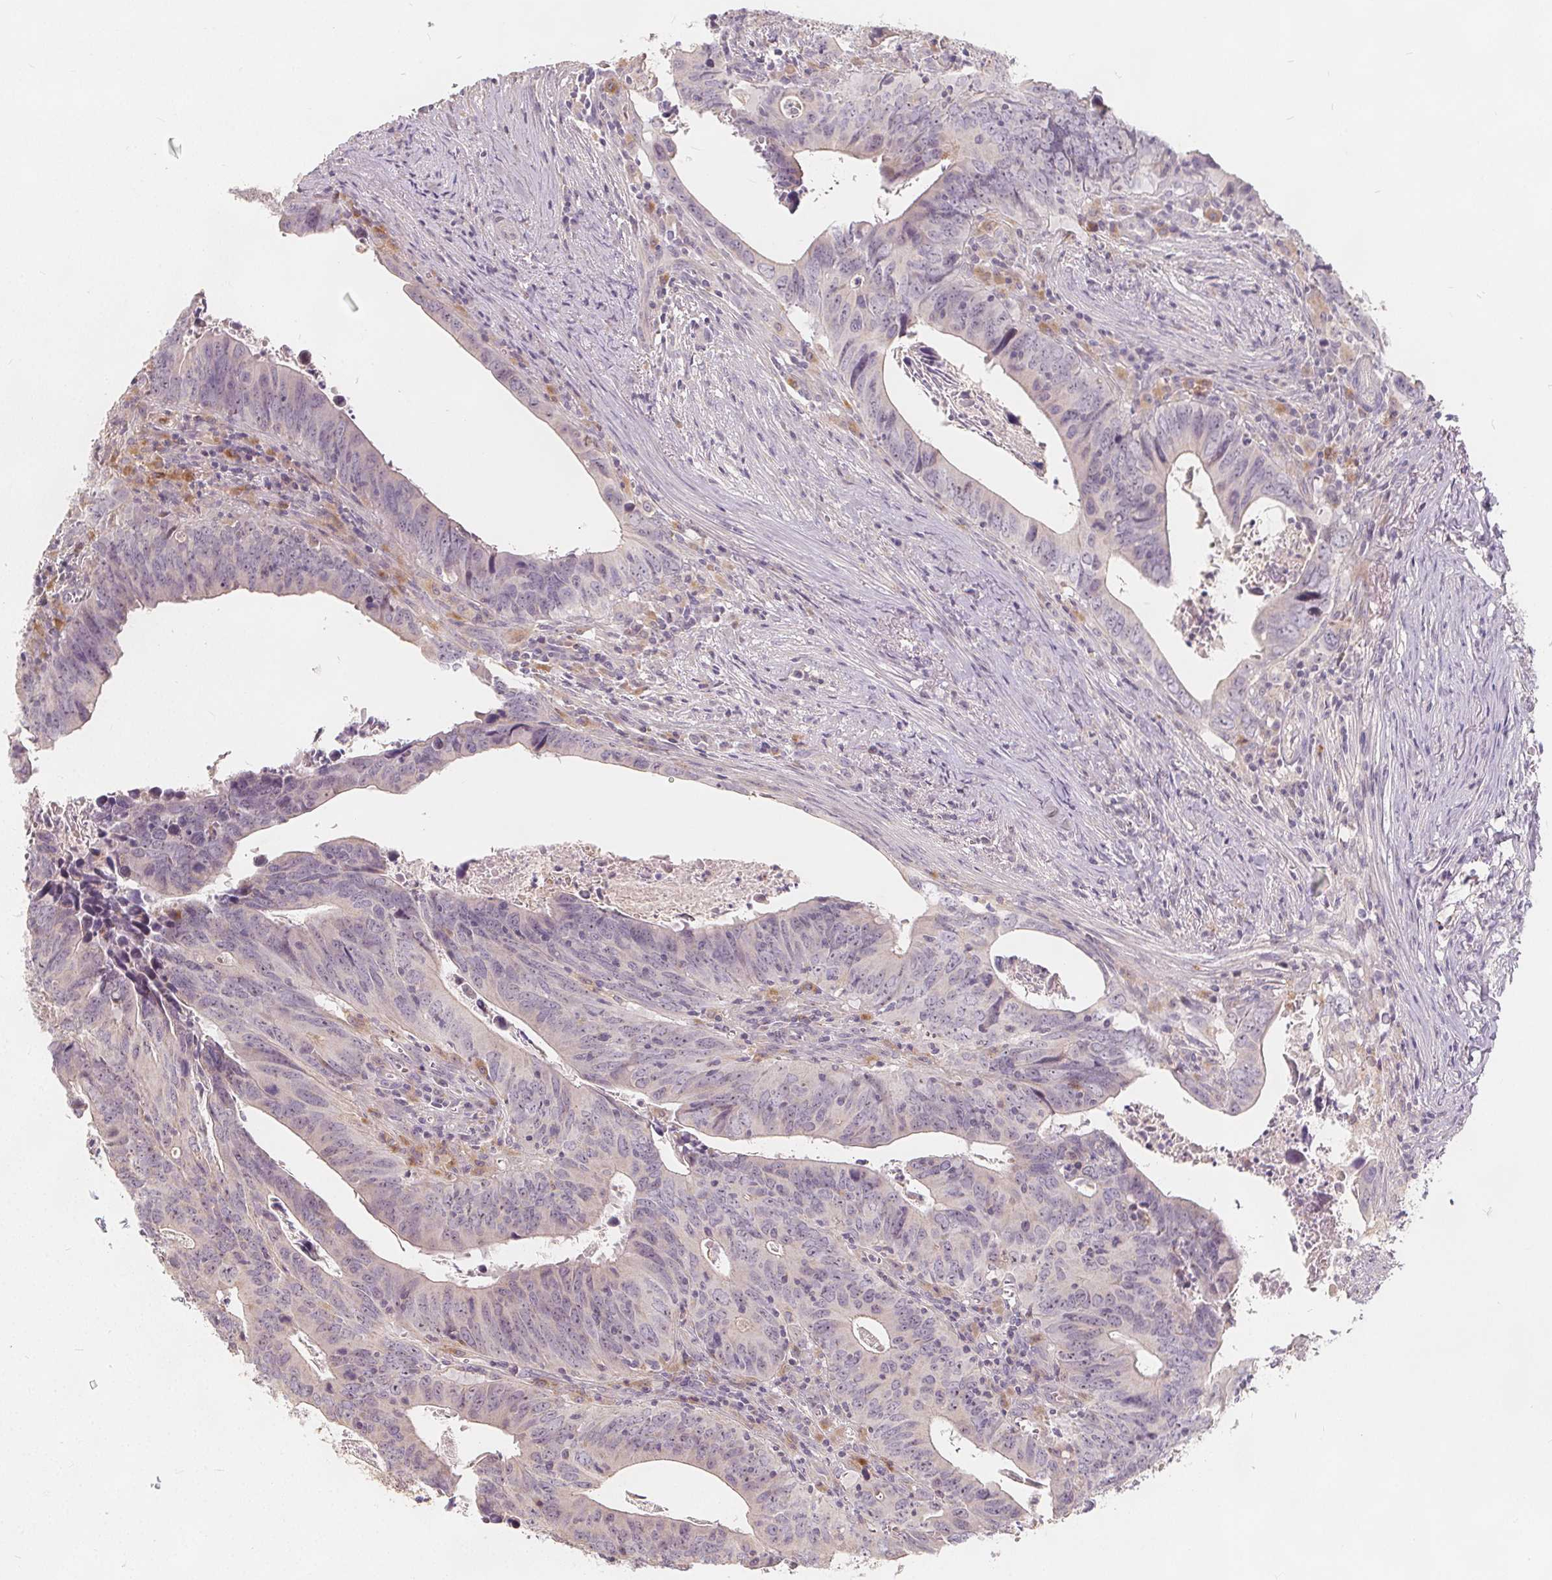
{"staining": {"intensity": "negative", "quantity": "none", "location": "none"}, "tissue": "colorectal cancer", "cell_type": "Tumor cells", "image_type": "cancer", "snomed": [{"axis": "morphology", "description": "Adenocarcinoma, NOS"}, {"axis": "topography", "description": "Colon"}], "caption": "Tumor cells show no significant expression in colorectal adenocarcinoma.", "gene": "DRC3", "patient": {"sex": "female", "age": 82}}